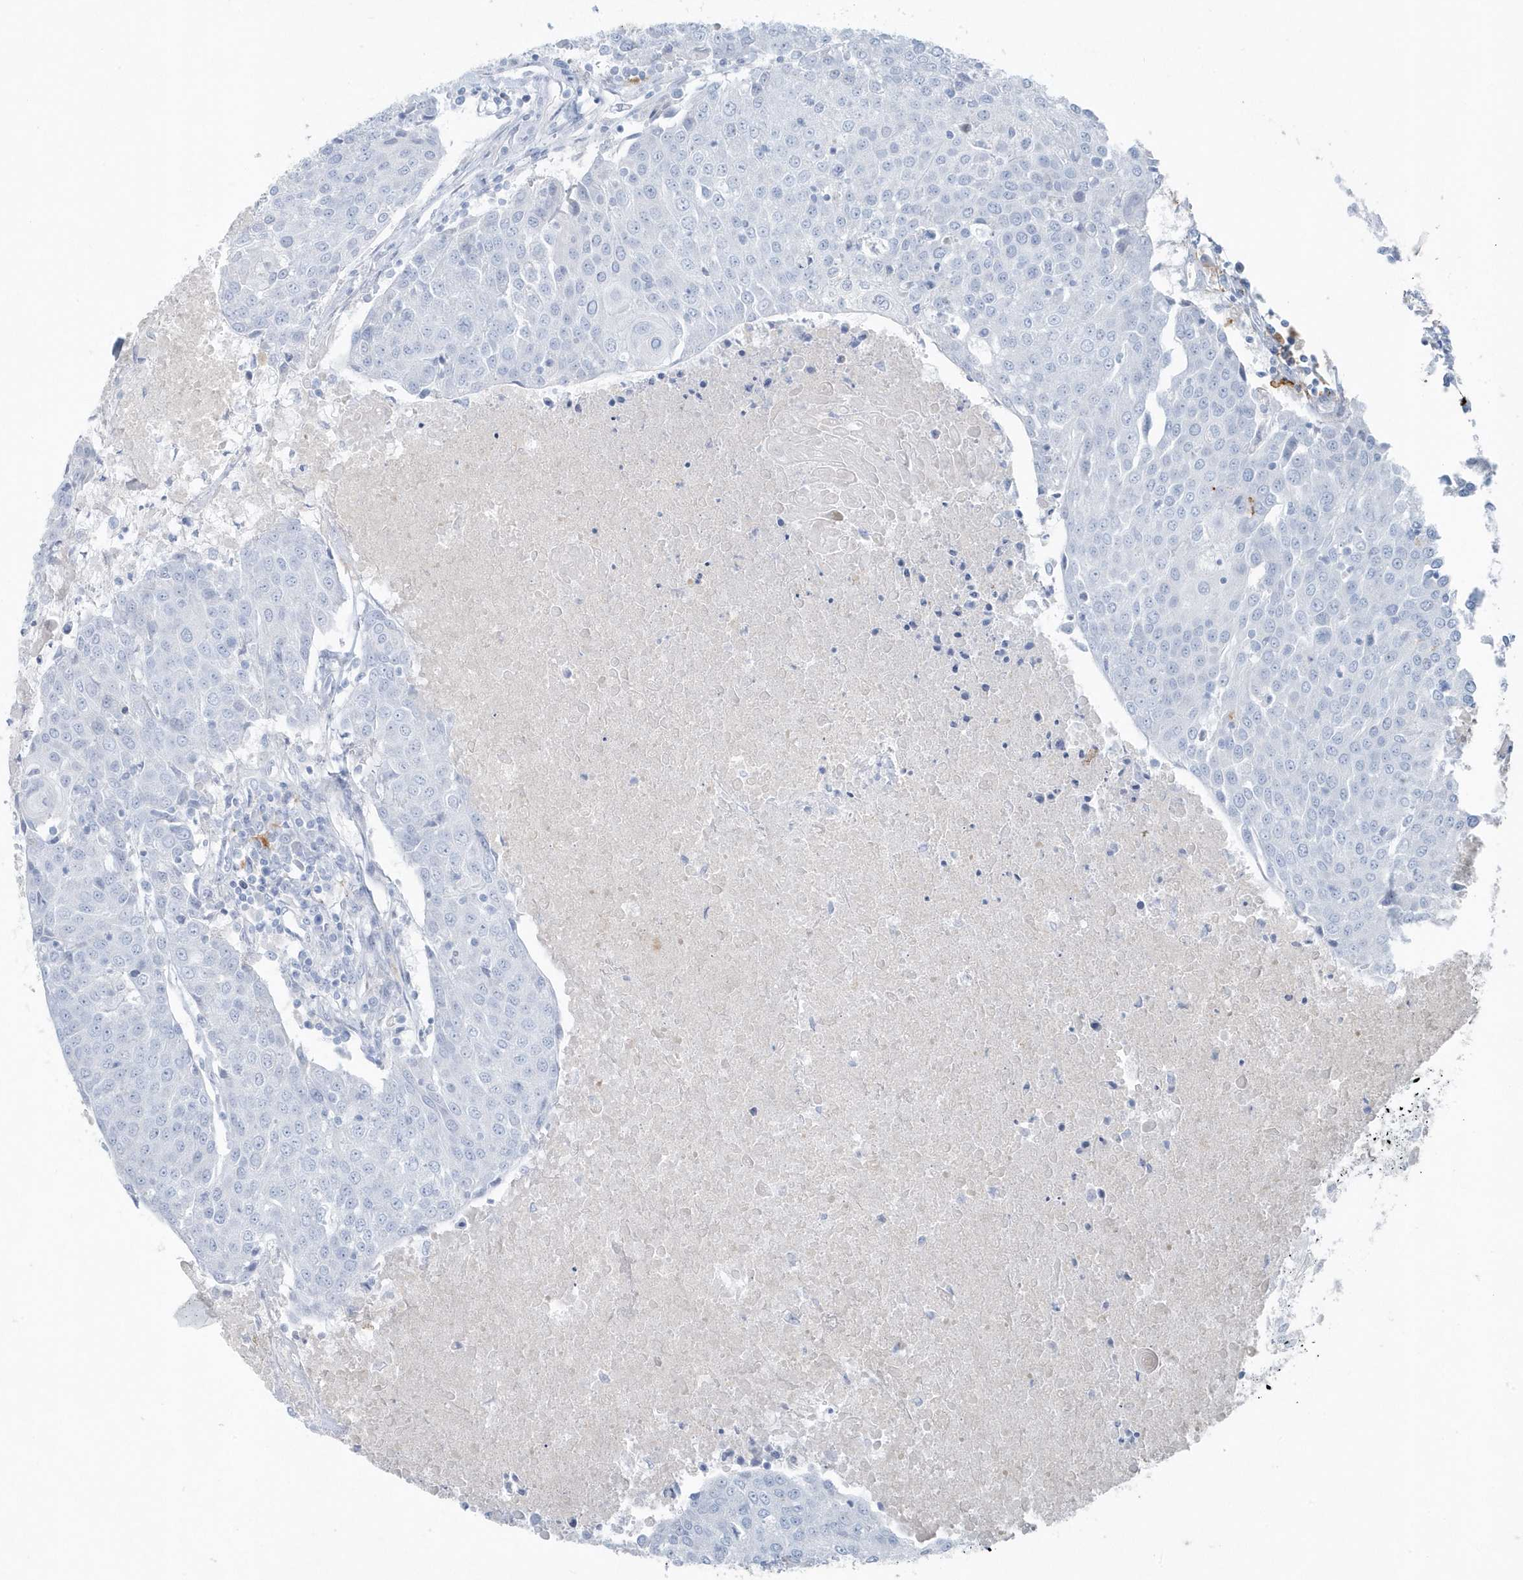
{"staining": {"intensity": "negative", "quantity": "none", "location": "none"}, "tissue": "urothelial cancer", "cell_type": "Tumor cells", "image_type": "cancer", "snomed": [{"axis": "morphology", "description": "Urothelial carcinoma, High grade"}, {"axis": "topography", "description": "Urinary bladder"}], "caption": "High-grade urothelial carcinoma was stained to show a protein in brown. There is no significant staining in tumor cells. (DAB (3,3'-diaminobenzidine) immunohistochemistry (IHC) with hematoxylin counter stain).", "gene": "FAM98A", "patient": {"sex": "female", "age": 85}}